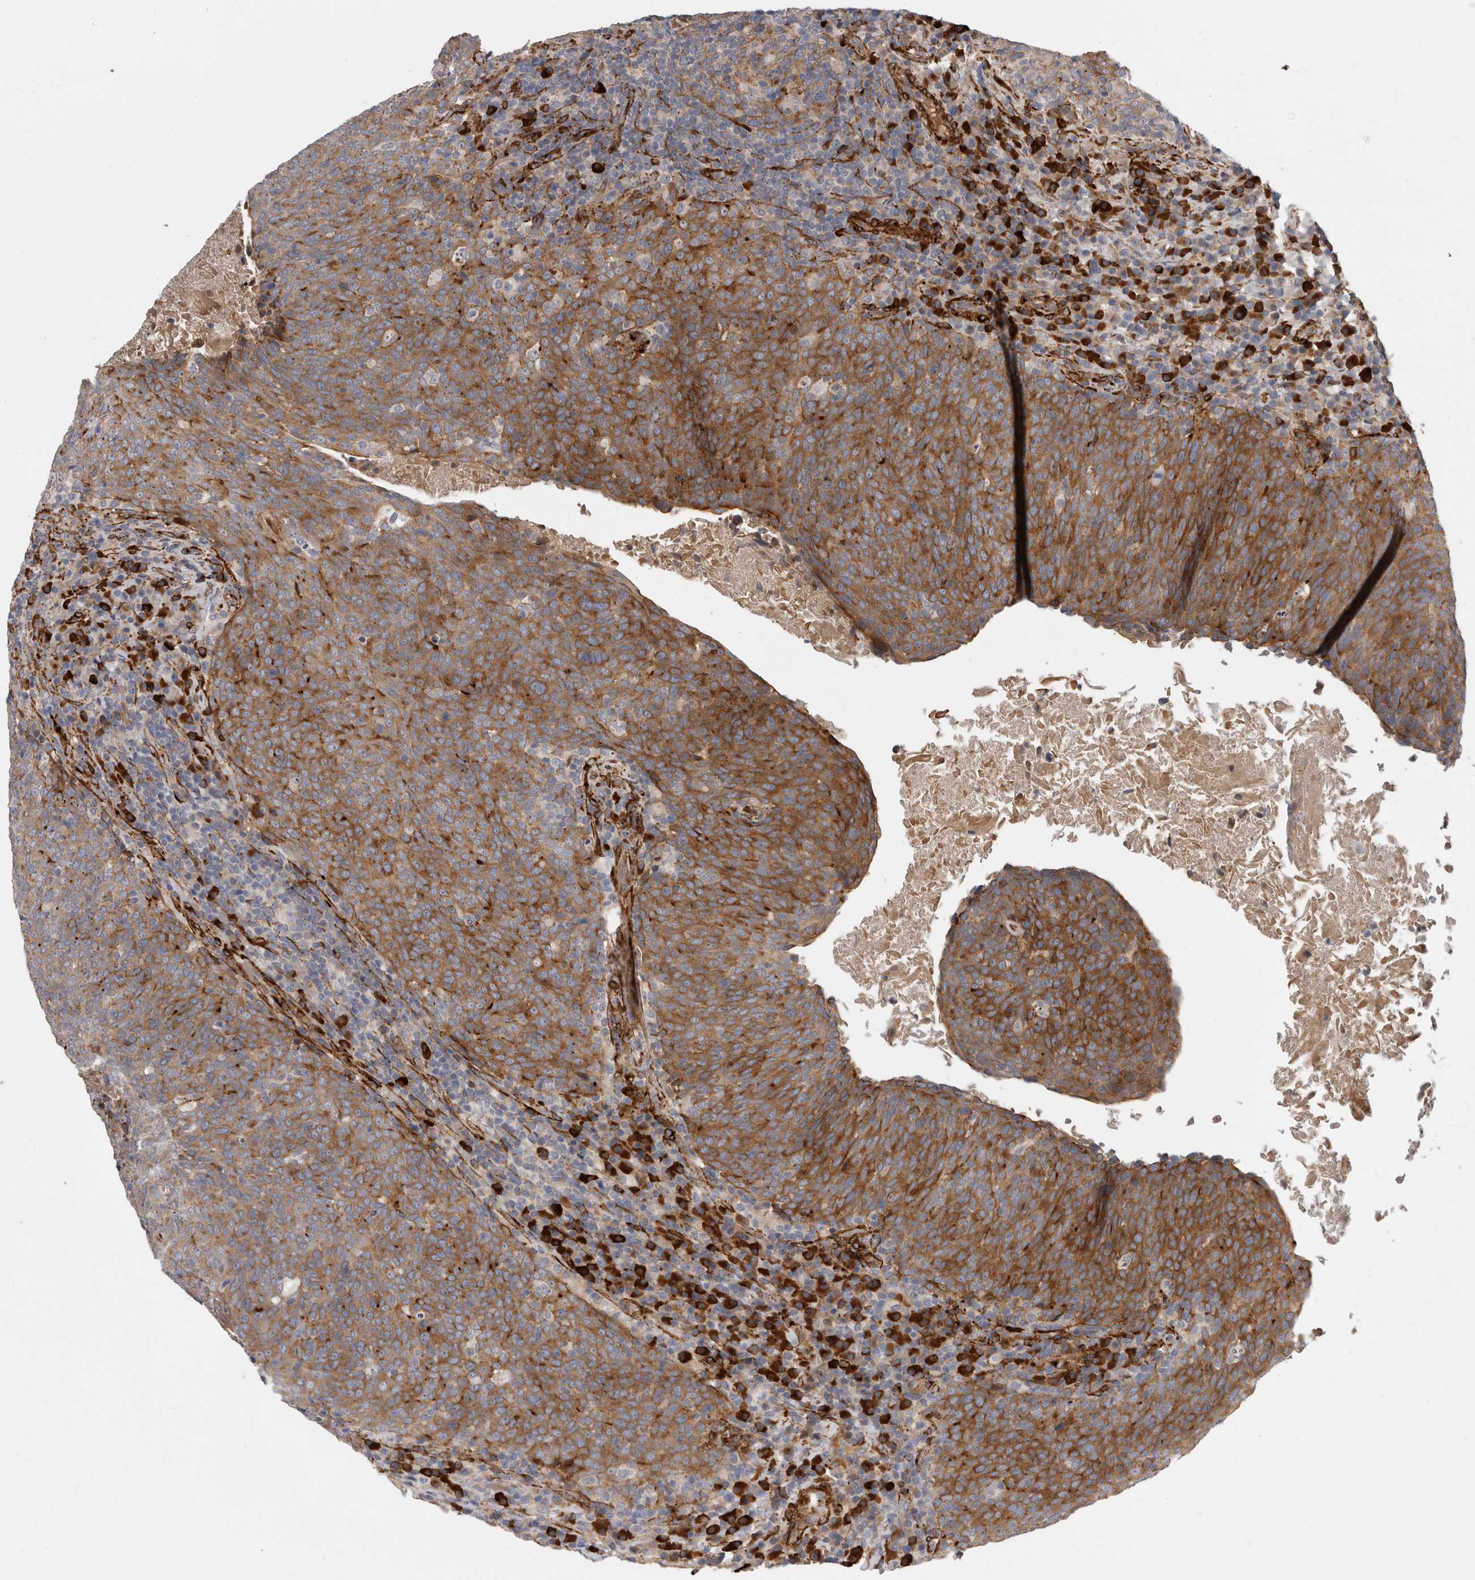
{"staining": {"intensity": "moderate", "quantity": ">75%", "location": "cytoplasmic/membranous"}, "tissue": "head and neck cancer", "cell_type": "Tumor cells", "image_type": "cancer", "snomed": [{"axis": "morphology", "description": "Squamous cell carcinoma, NOS"}, {"axis": "morphology", "description": "Squamous cell carcinoma, metastatic, NOS"}, {"axis": "topography", "description": "Lymph node"}, {"axis": "topography", "description": "Head-Neck"}], "caption": "IHC photomicrograph of neoplastic tissue: human head and neck metastatic squamous cell carcinoma stained using immunohistochemistry exhibits medium levels of moderate protein expression localized specifically in the cytoplasmic/membranous of tumor cells, appearing as a cytoplasmic/membranous brown color.", "gene": "ATXN3L", "patient": {"sex": "male", "age": 62}}